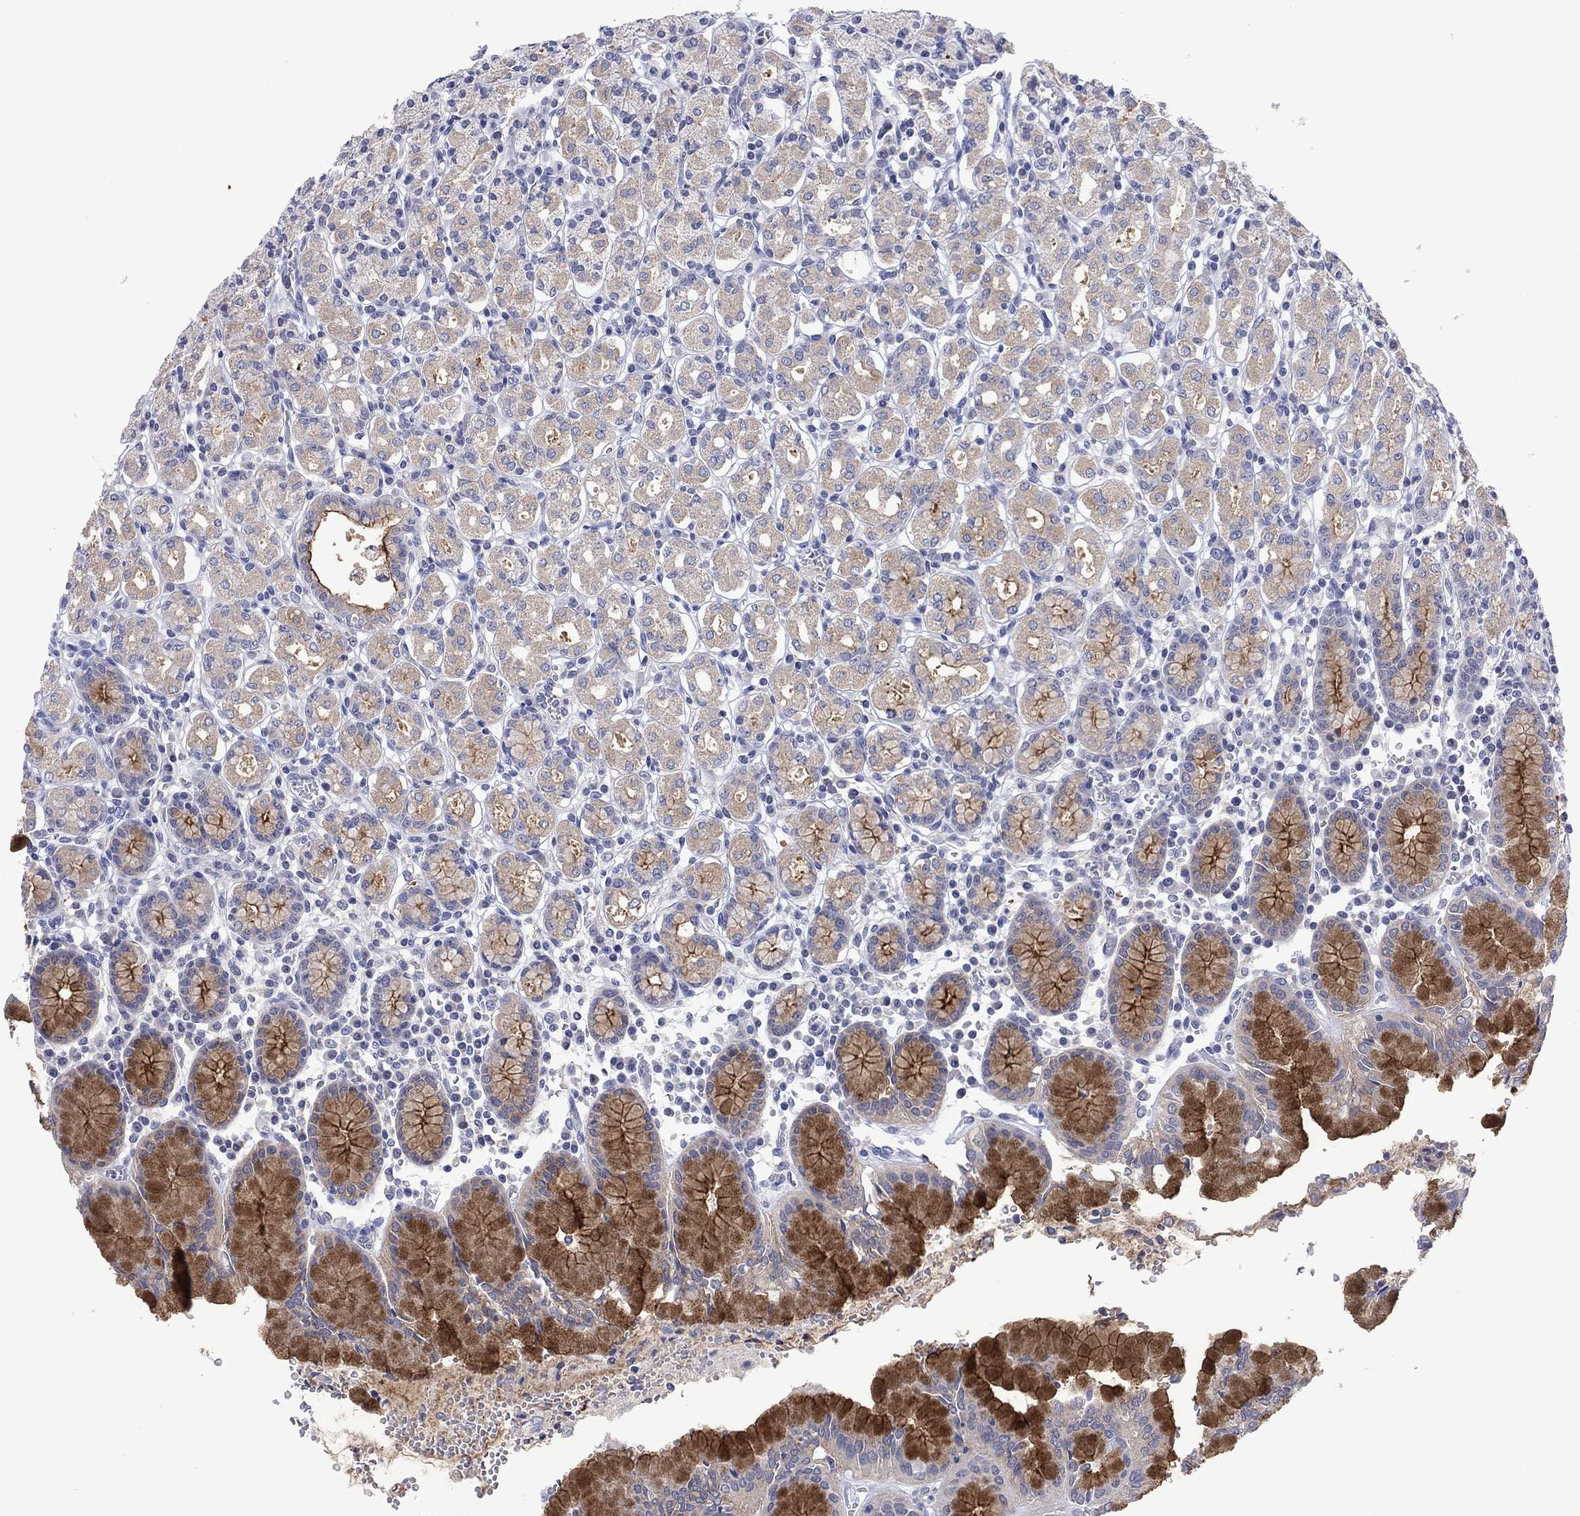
{"staining": {"intensity": "strong", "quantity": "<25%", "location": "cytoplasmic/membranous"}, "tissue": "stomach", "cell_type": "Glandular cells", "image_type": "normal", "snomed": [{"axis": "morphology", "description": "Normal tissue, NOS"}, {"axis": "topography", "description": "Stomach, upper"}, {"axis": "topography", "description": "Stomach"}], "caption": "The immunohistochemical stain shows strong cytoplasmic/membranous positivity in glandular cells of benign stomach. The staining is performed using DAB (3,3'-diaminobenzidine) brown chromogen to label protein expression. The nuclei are counter-stained blue using hematoxylin.", "gene": "FER1L6", "patient": {"sex": "male", "age": 62}}